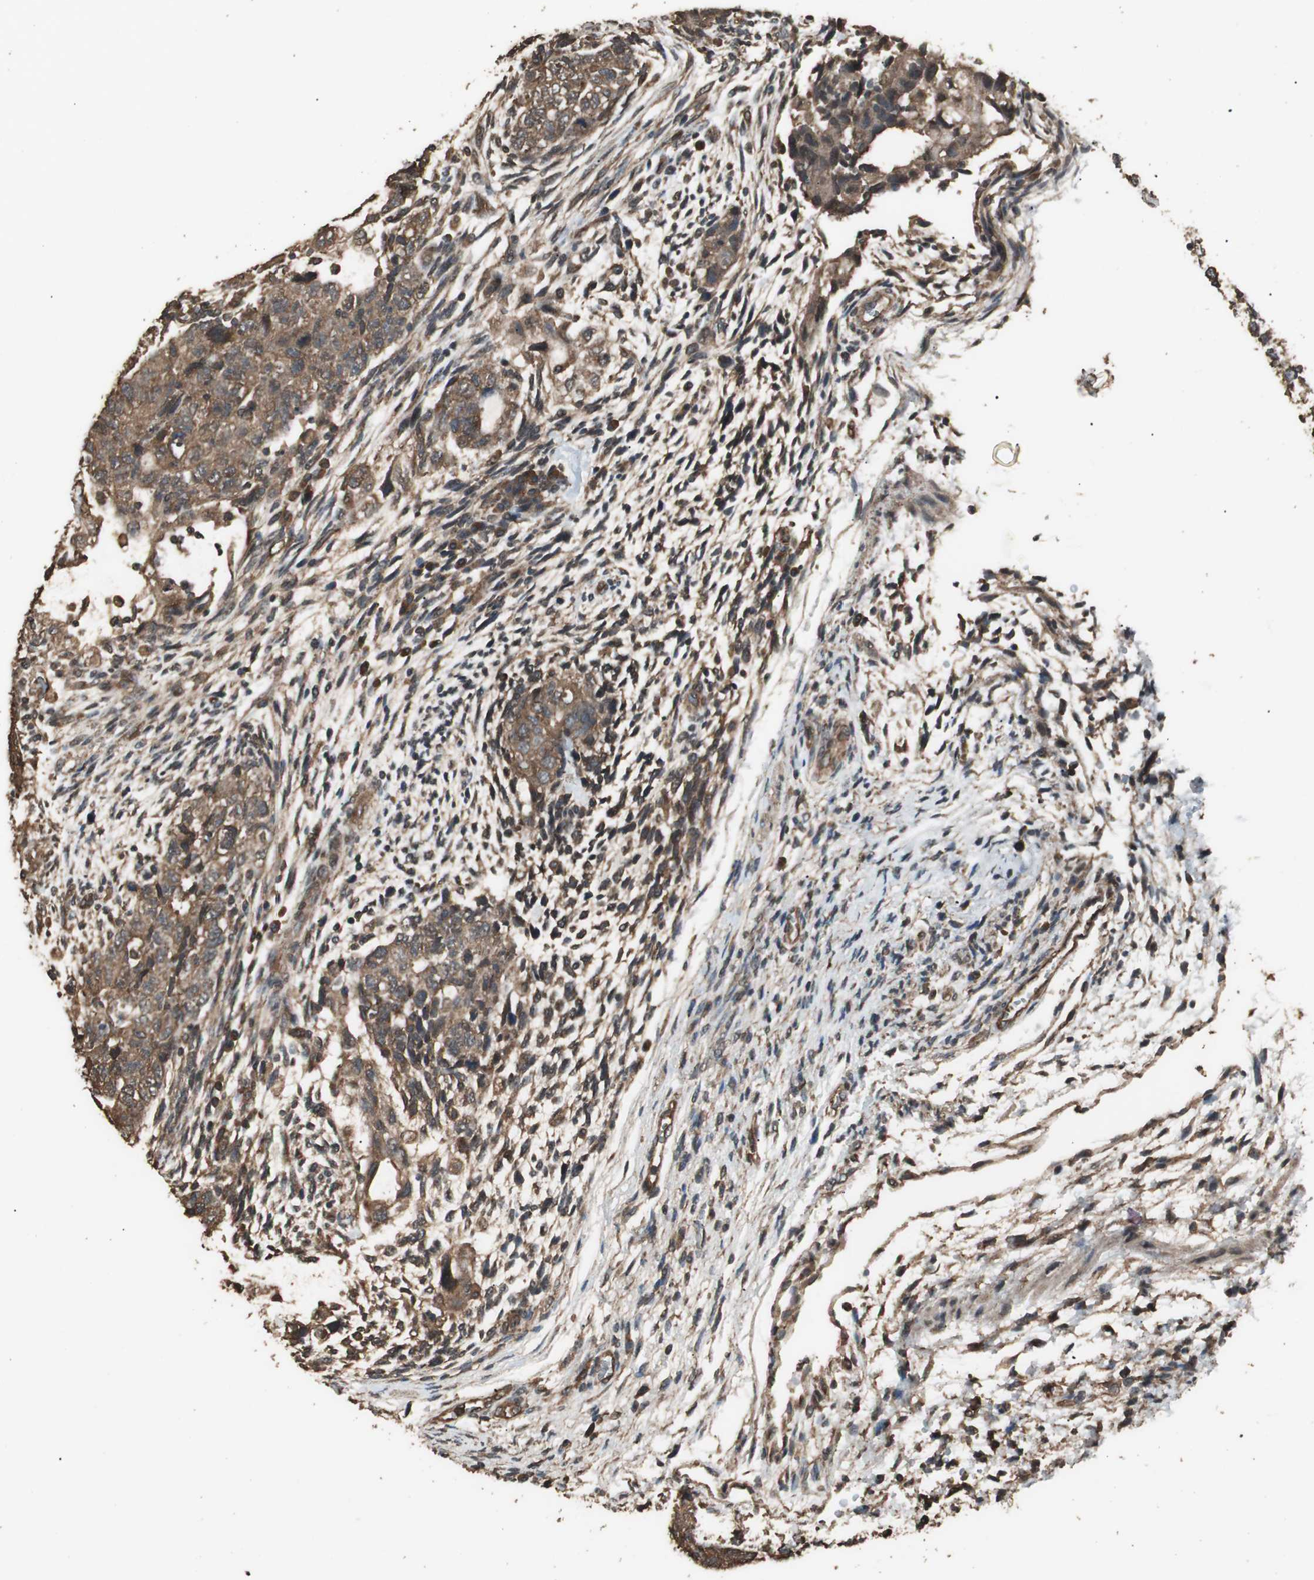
{"staining": {"intensity": "moderate", "quantity": ">75%", "location": "cytoplasmic/membranous"}, "tissue": "testis cancer", "cell_type": "Tumor cells", "image_type": "cancer", "snomed": [{"axis": "morphology", "description": "Normal tissue, NOS"}, {"axis": "morphology", "description": "Carcinoma, Embryonal, NOS"}, {"axis": "topography", "description": "Testis"}], "caption": "A brown stain labels moderate cytoplasmic/membranous staining of a protein in human testis cancer (embryonal carcinoma) tumor cells.", "gene": "CCN4", "patient": {"sex": "male", "age": 36}}